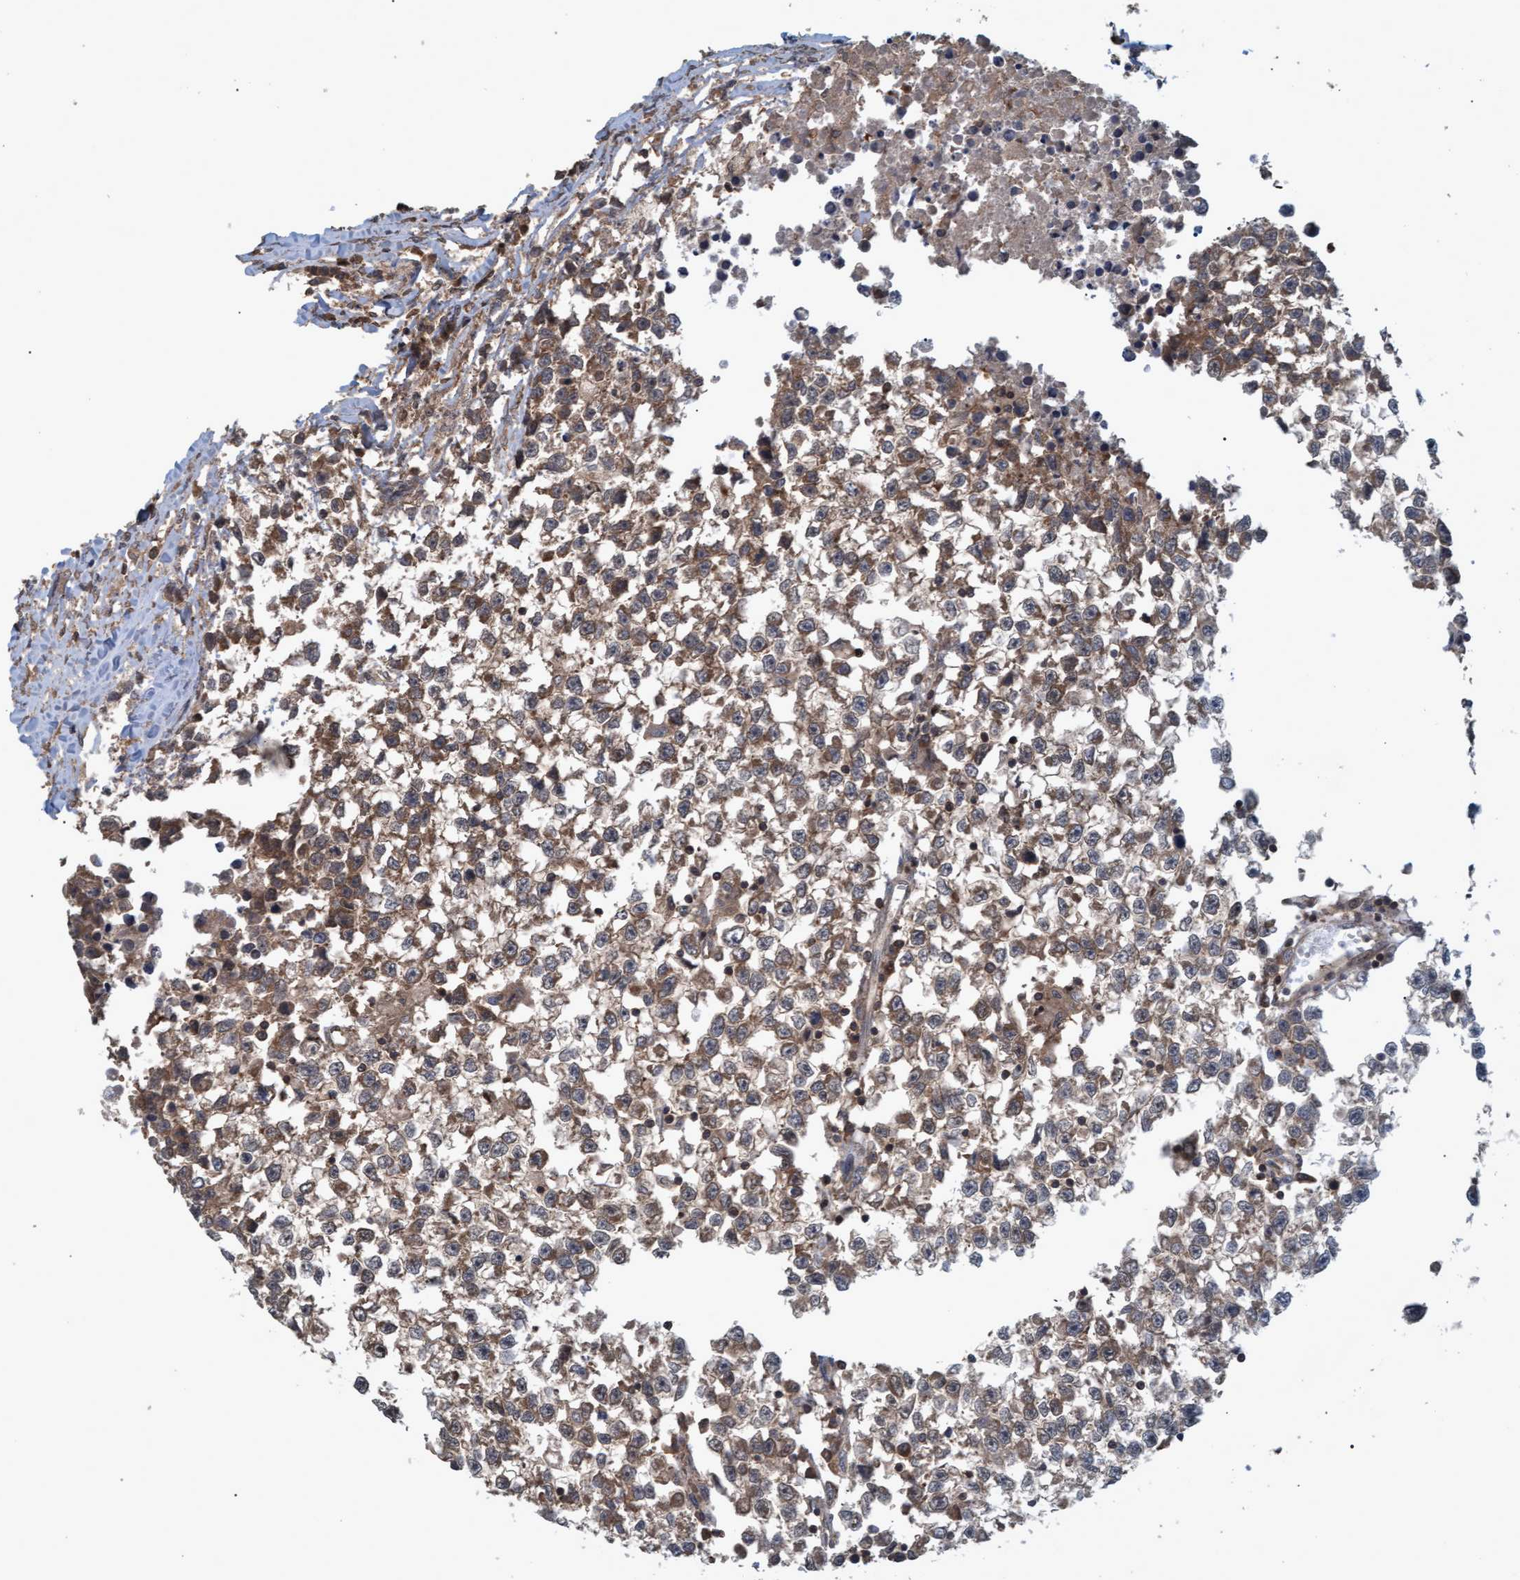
{"staining": {"intensity": "moderate", "quantity": ">75%", "location": "cytoplasmic/membranous"}, "tissue": "testis cancer", "cell_type": "Tumor cells", "image_type": "cancer", "snomed": [{"axis": "morphology", "description": "Seminoma, NOS"}, {"axis": "morphology", "description": "Carcinoma, Embryonal, NOS"}, {"axis": "topography", "description": "Testis"}], "caption": "Seminoma (testis) stained with IHC exhibits moderate cytoplasmic/membranous expression in about >75% of tumor cells.", "gene": "GGT6", "patient": {"sex": "male", "age": 51}}